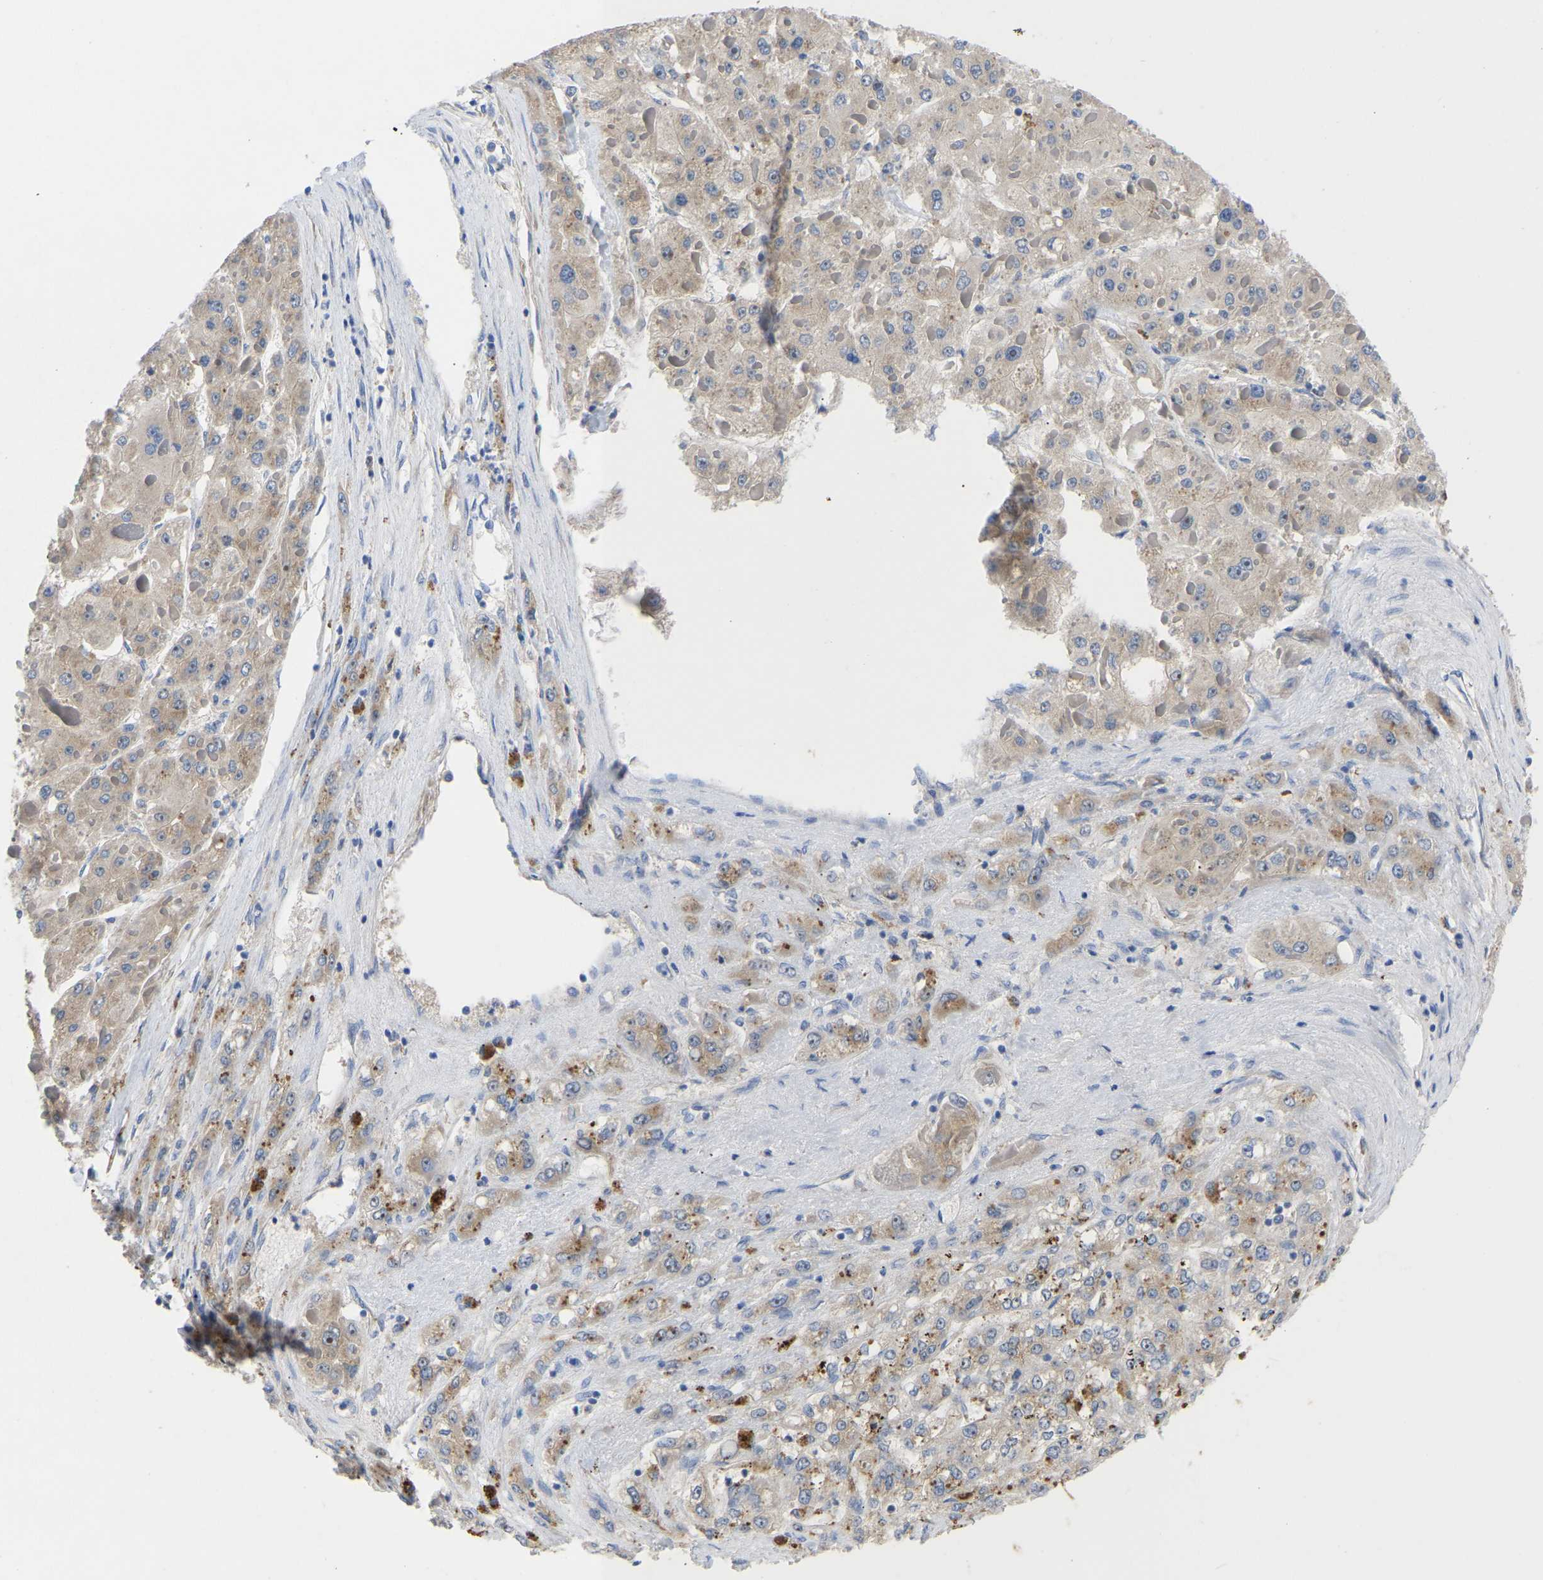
{"staining": {"intensity": "weak", "quantity": ">75%", "location": "cytoplasmic/membranous,nuclear"}, "tissue": "liver cancer", "cell_type": "Tumor cells", "image_type": "cancer", "snomed": [{"axis": "morphology", "description": "Carcinoma, Hepatocellular, NOS"}, {"axis": "topography", "description": "Liver"}], "caption": "A high-resolution photomicrograph shows immunohistochemistry (IHC) staining of liver cancer (hepatocellular carcinoma), which displays weak cytoplasmic/membranous and nuclear staining in about >75% of tumor cells.", "gene": "ABCA10", "patient": {"sex": "female", "age": 73}}